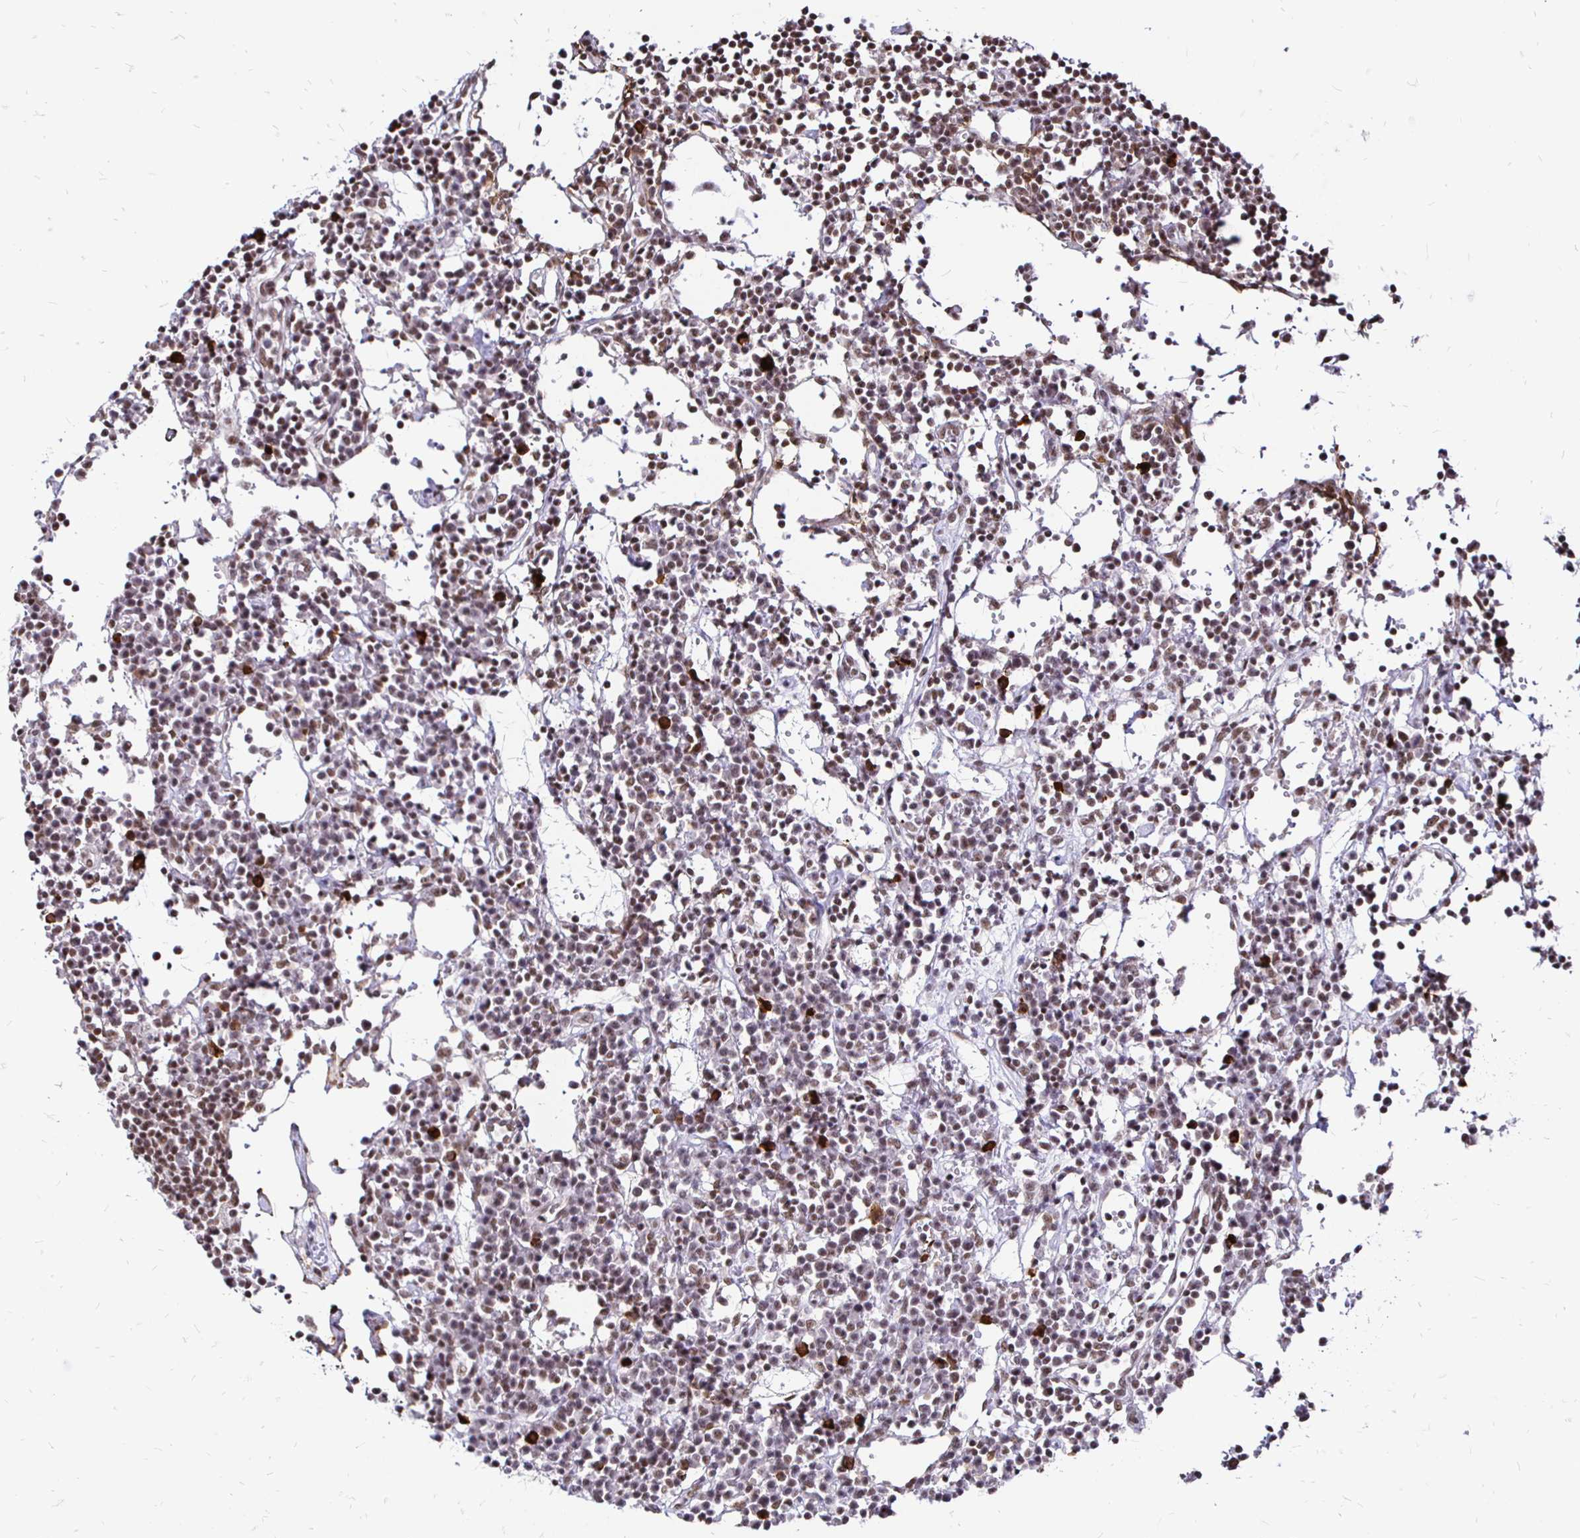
{"staining": {"intensity": "weak", "quantity": ">75%", "location": "nuclear"}, "tissue": "lymph node", "cell_type": "Germinal center cells", "image_type": "normal", "snomed": [{"axis": "morphology", "description": "Normal tissue, NOS"}, {"axis": "topography", "description": "Lymph node"}], "caption": "This photomicrograph reveals immunohistochemistry staining of benign lymph node, with low weak nuclear positivity in about >75% of germinal center cells.", "gene": "SIN3A", "patient": {"sex": "female", "age": 78}}